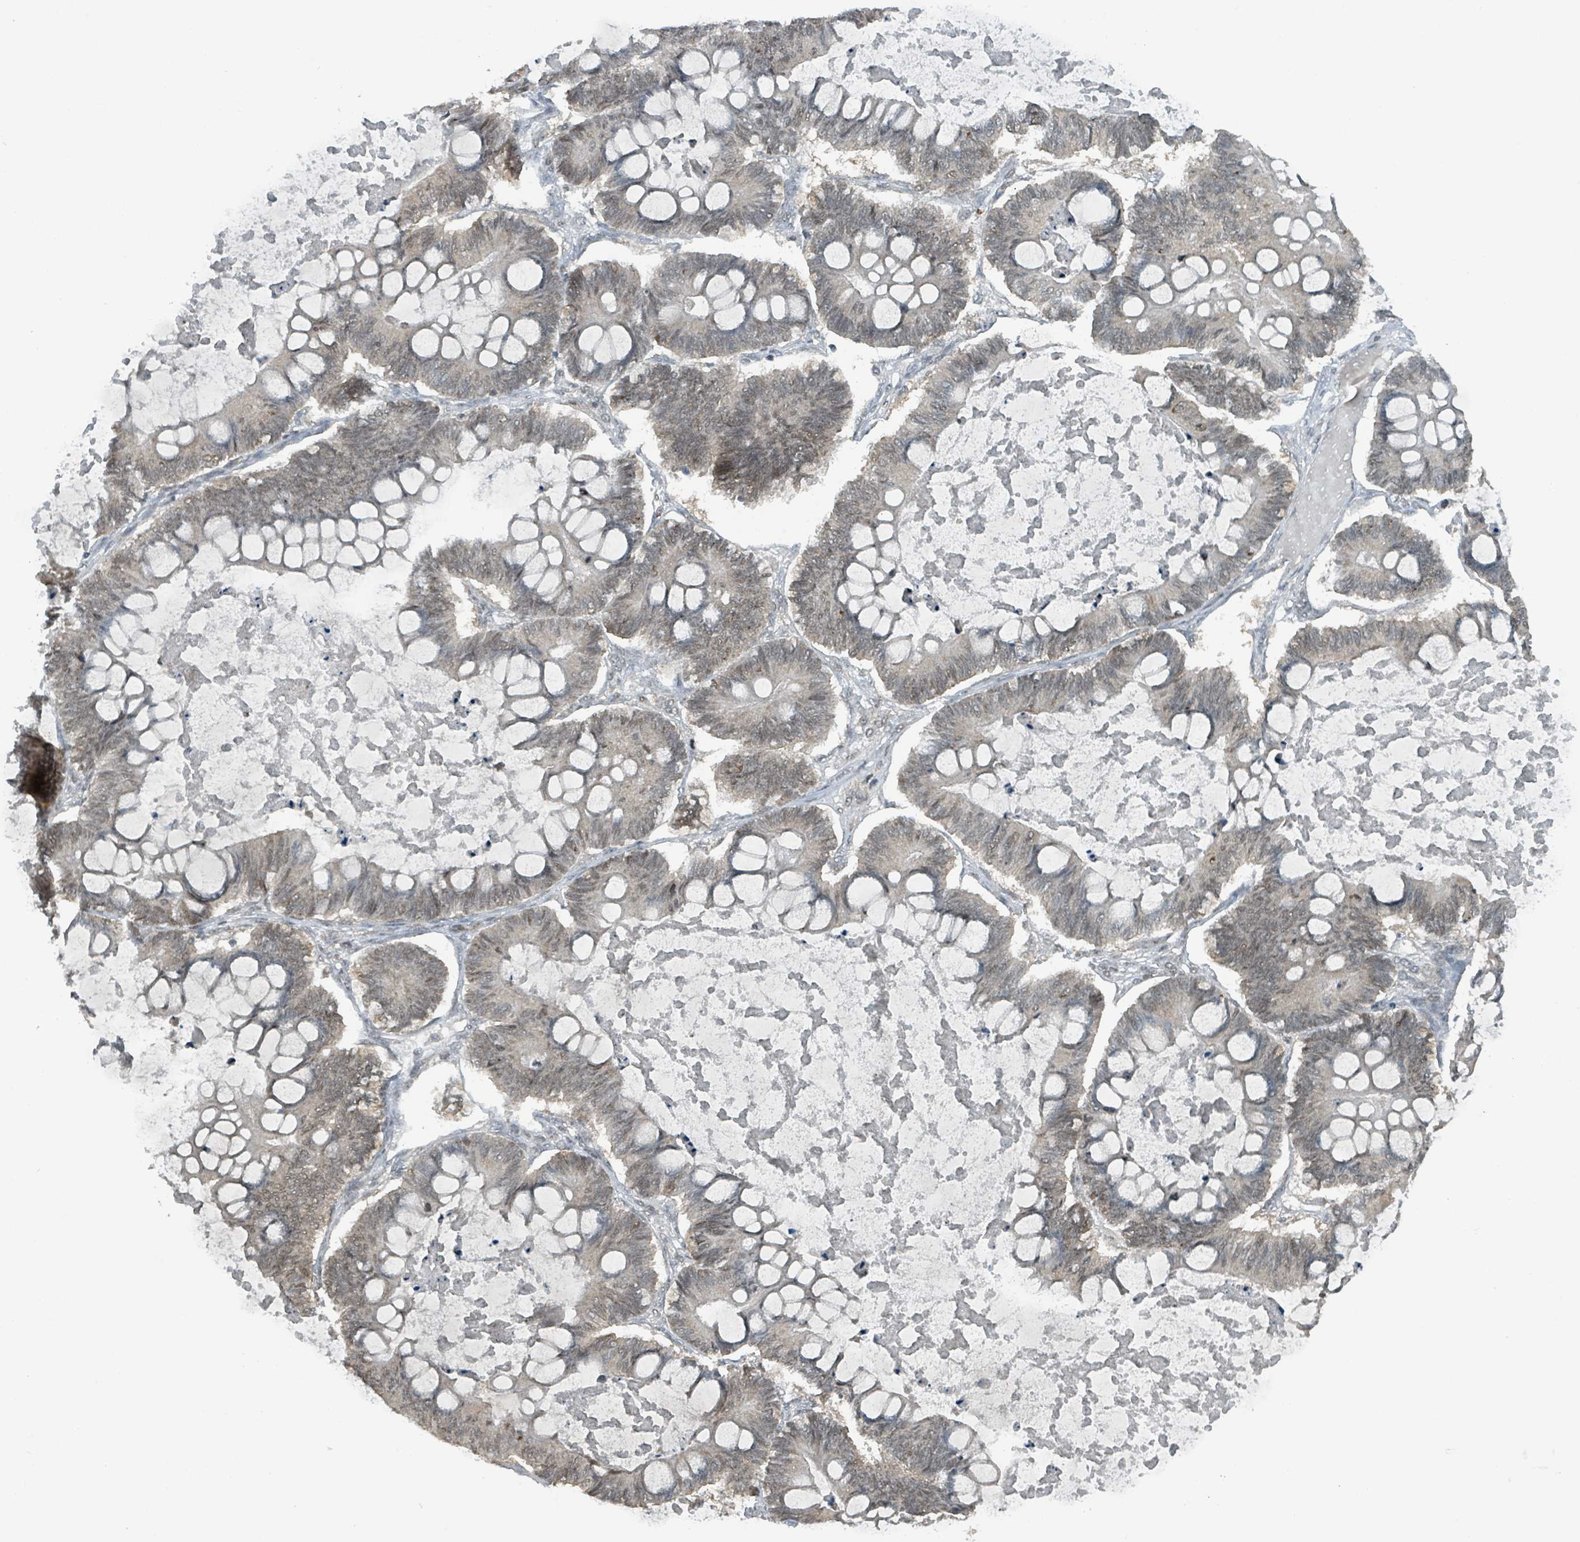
{"staining": {"intensity": "weak", "quantity": ">75%", "location": "nuclear"}, "tissue": "ovarian cancer", "cell_type": "Tumor cells", "image_type": "cancer", "snomed": [{"axis": "morphology", "description": "Cystadenocarcinoma, mucinous, NOS"}, {"axis": "topography", "description": "Ovary"}], "caption": "IHC photomicrograph of ovarian mucinous cystadenocarcinoma stained for a protein (brown), which displays low levels of weak nuclear staining in about >75% of tumor cells.", "gene": "PHIP", "patient": {"sex": "female", "age": 61}}